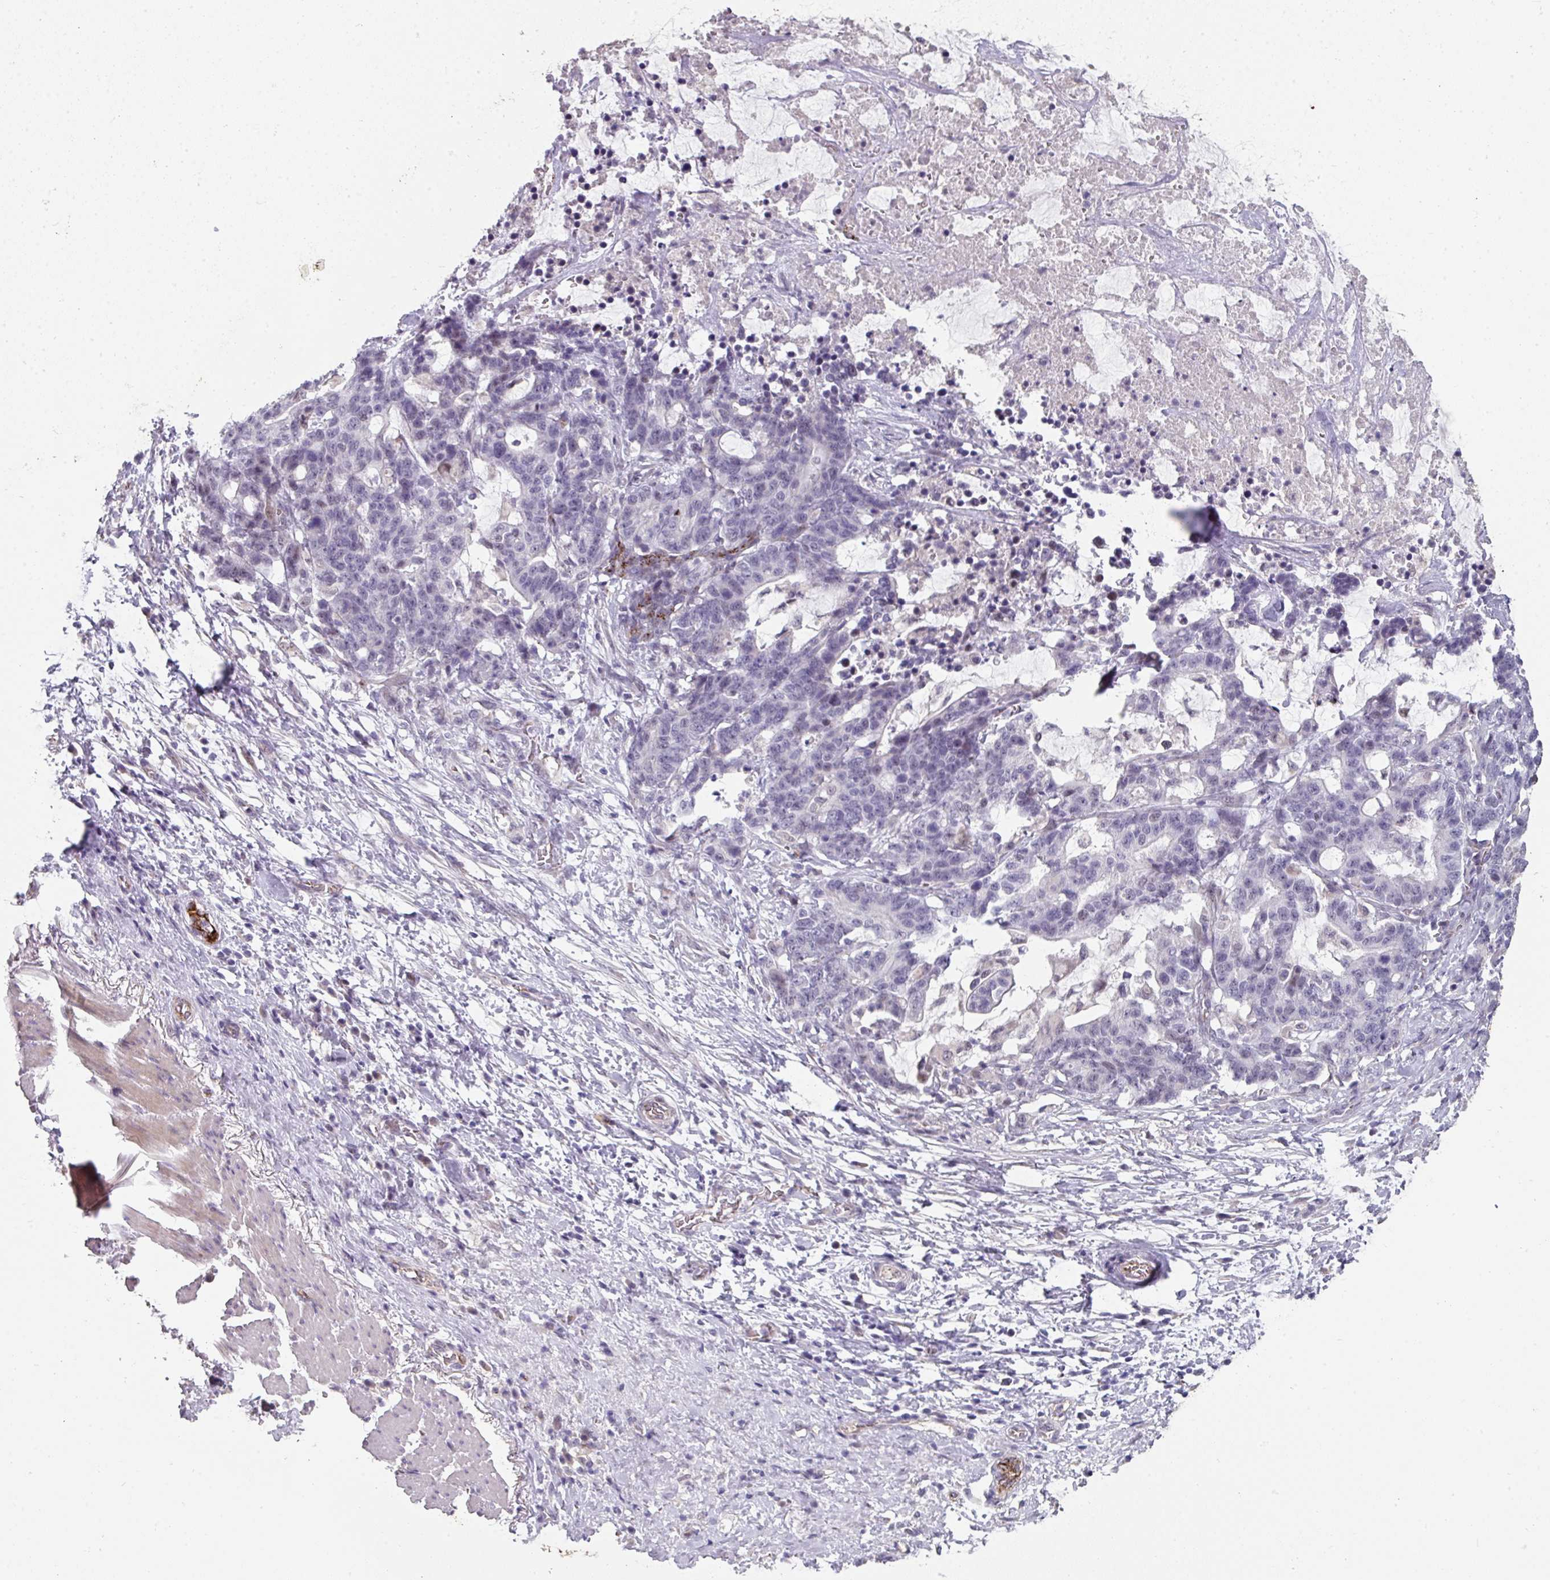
{"staining": {"intensity": "negative", "quantity": "none", "location": "none"}, "tissue": "stomach cancer", "cell_type": "Tumor cells", "image_type": "cancer", "snomed": [{"axis": "morphology", "description": "Normal tissue, NOS"}, {"axis": "morphology", "description": "Adenocarcinoma, NOS"}, {"axis": "topography", "description": "Stomach"}], "caption": "Immunohistochemistry (IHC) histopathology image of neoplastic tissue: human stomach cancer (adenocarcinoma) stained with DAB (3,3'-diaminobenzidine) exhibits no significant protein staining in tumor cells. The staining was performed using DAB to visualize the protein expression in brown, while the nuclei were stained in blue with hematoxylin (Magnification: 20x).", "gene": "SIDT2", "patient": {"sex": "female", "age": 64}}